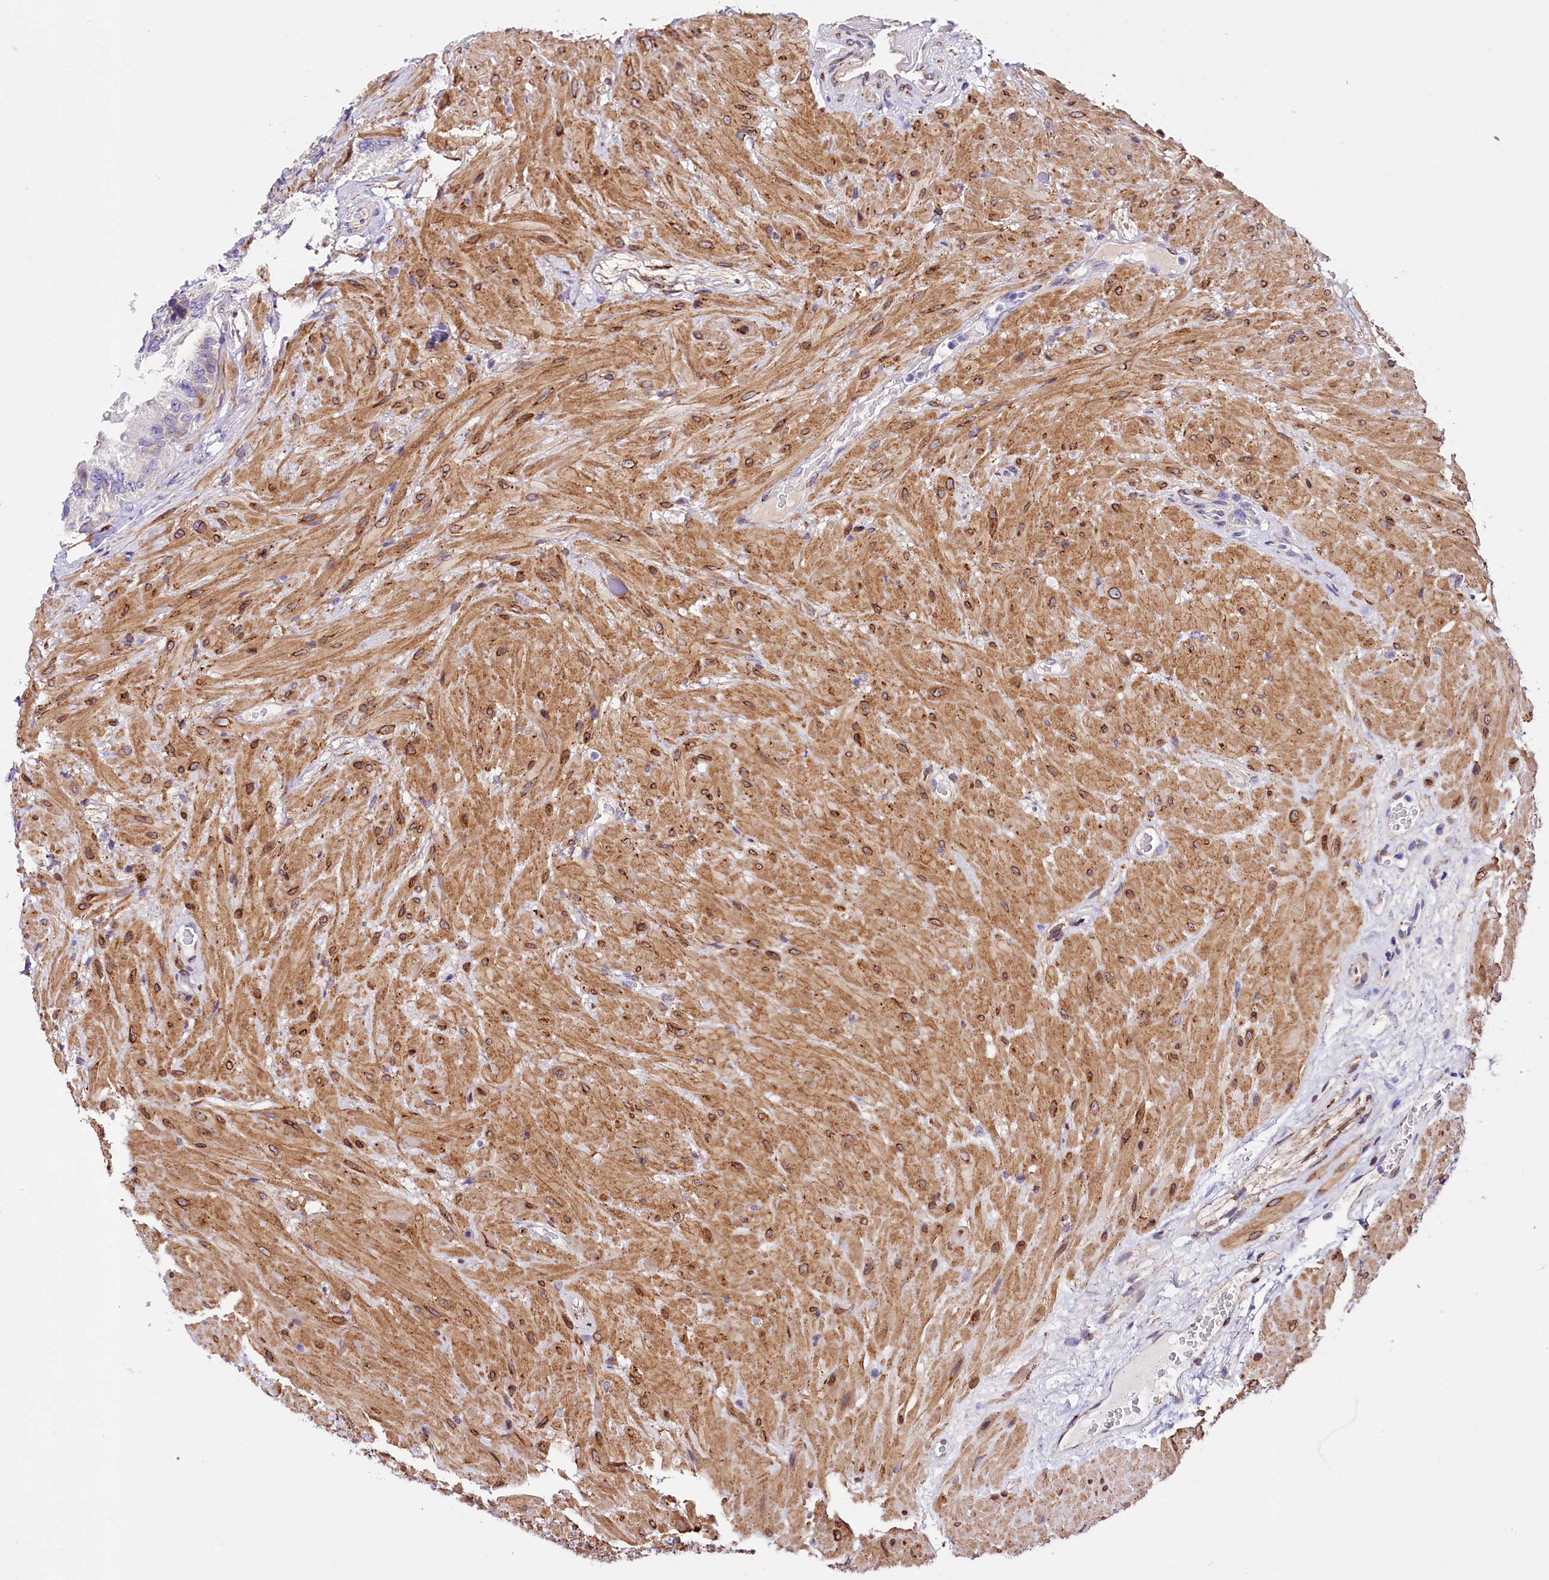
{"staining": {"intensity": "moderate", "quantity": "<25%", "location": "cytoplasmic/membranous"}, "tissue": "seminal vesicle", "cell_type": "Glandular cells", "image_type": "normal", "snomed": [{"axis": "morphology", "description": "Normal tissue, NOS"}, {"axis": "topography", "description": "Seminal veicle"}, {"axis": "topography", "description": "Peripheral nerve tissue"}], "caption": "Approximately <25% of glandular cells in normal human seminal vesicle exhibit moderate cytoplasmic/membranous protein staining as visualized by brown immunohistochemical staining.", "gene": "ITGA1", "patient": {"sex": "male", "age": 67}}